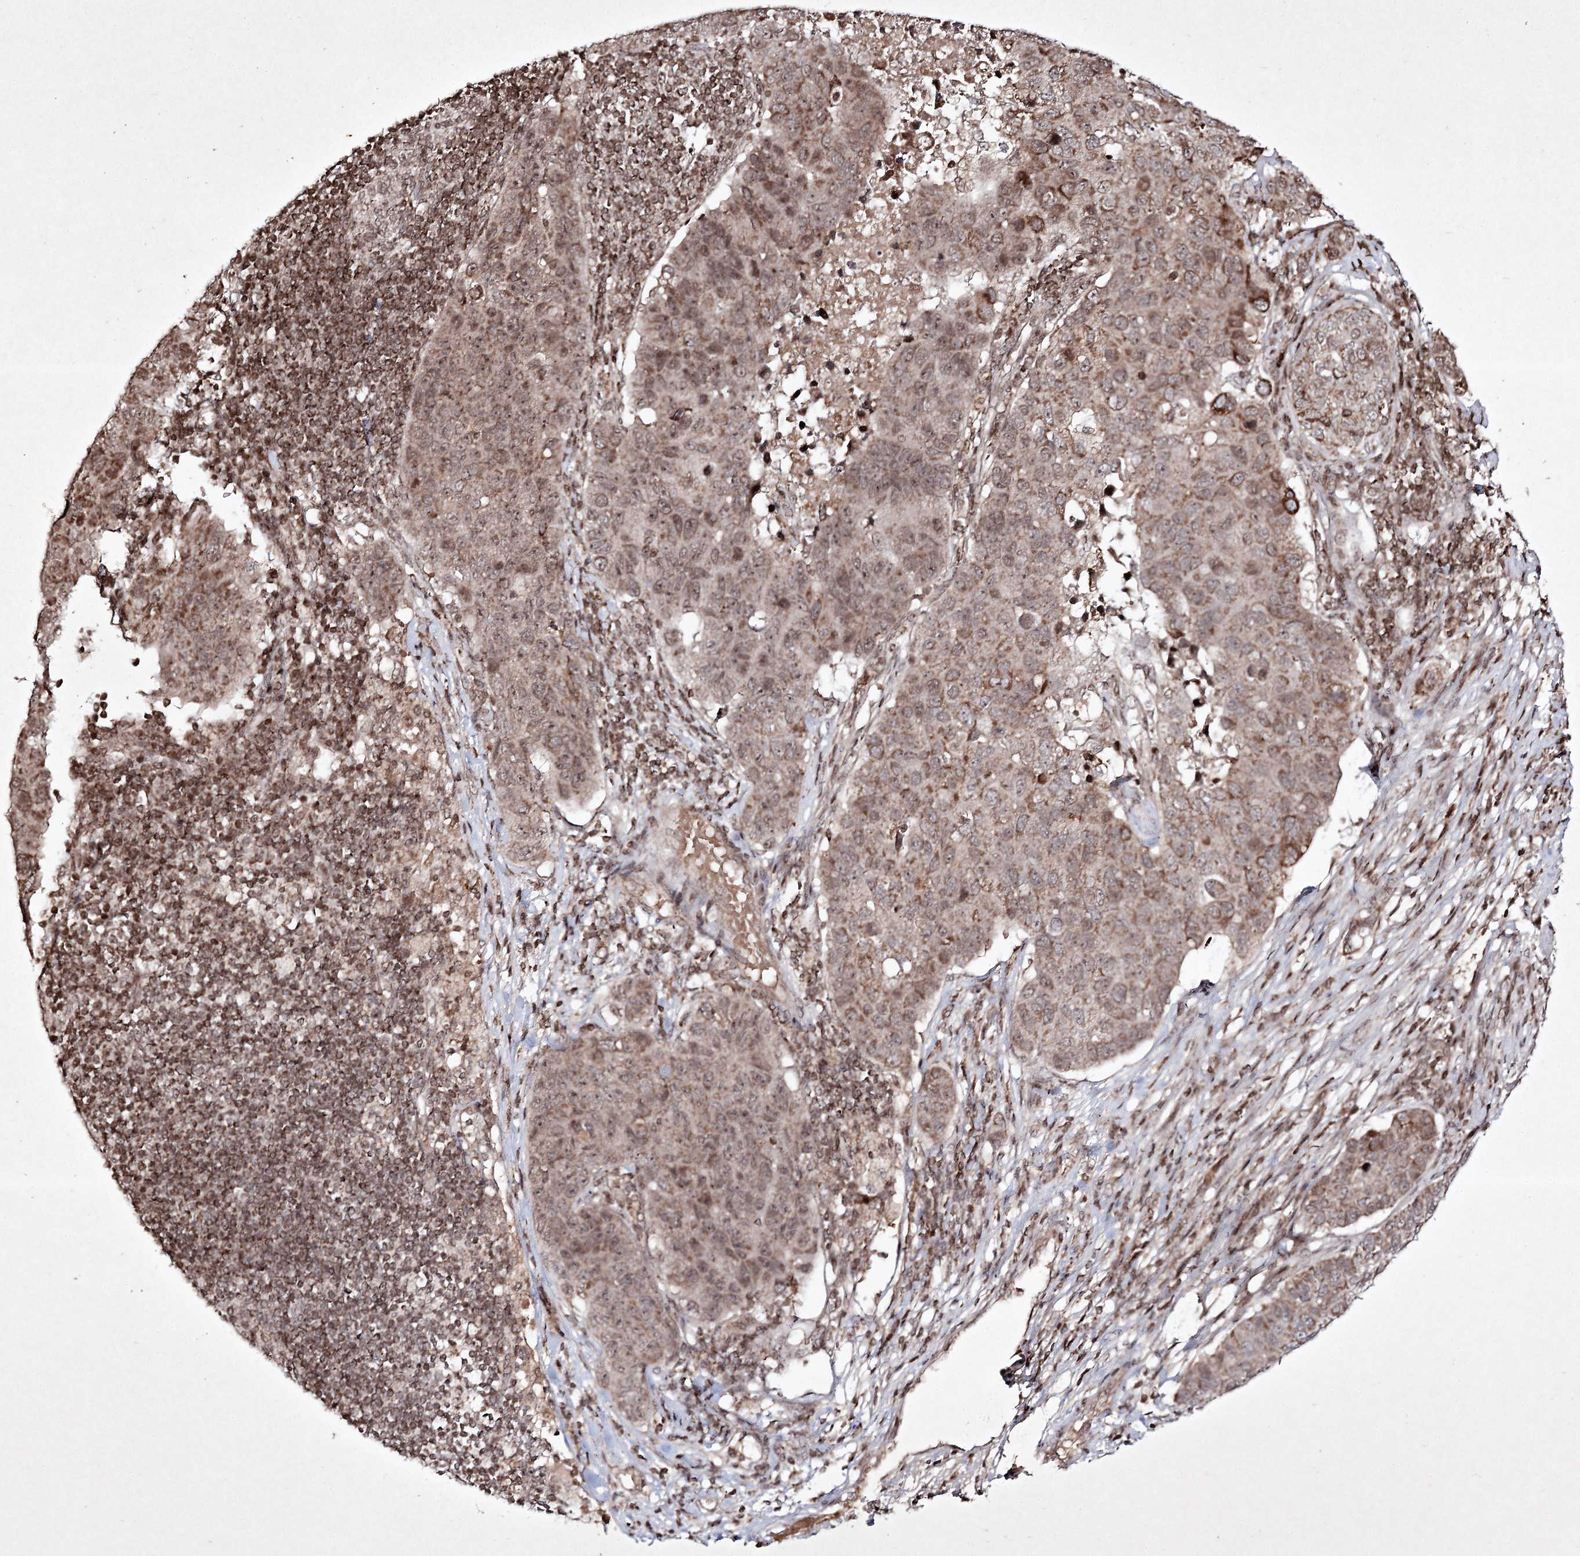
{"staining": {"intensity": "moderate", "quantity": ">75%", "location": "cytoplasmic/membranous,nuclear"}, "tissue": "pancreatic cancer", "cell_type": "Tumor cells", "image_type": "cancer", "snomed": [{"axis": "morphology", "description": "Adenocarcinoma, NOS"}, {"axis": "topography", "description": "Pancreas"}], "caption": "Protein staining by immunohistochemistry (IHC) exhibits moderate cytoplasmic/membranous and nuclear staining in approximately >75% of tumor cells in pancreatic cancer.", "gene": "CARM1", "patient": {"sex": "female", "age": 61}}